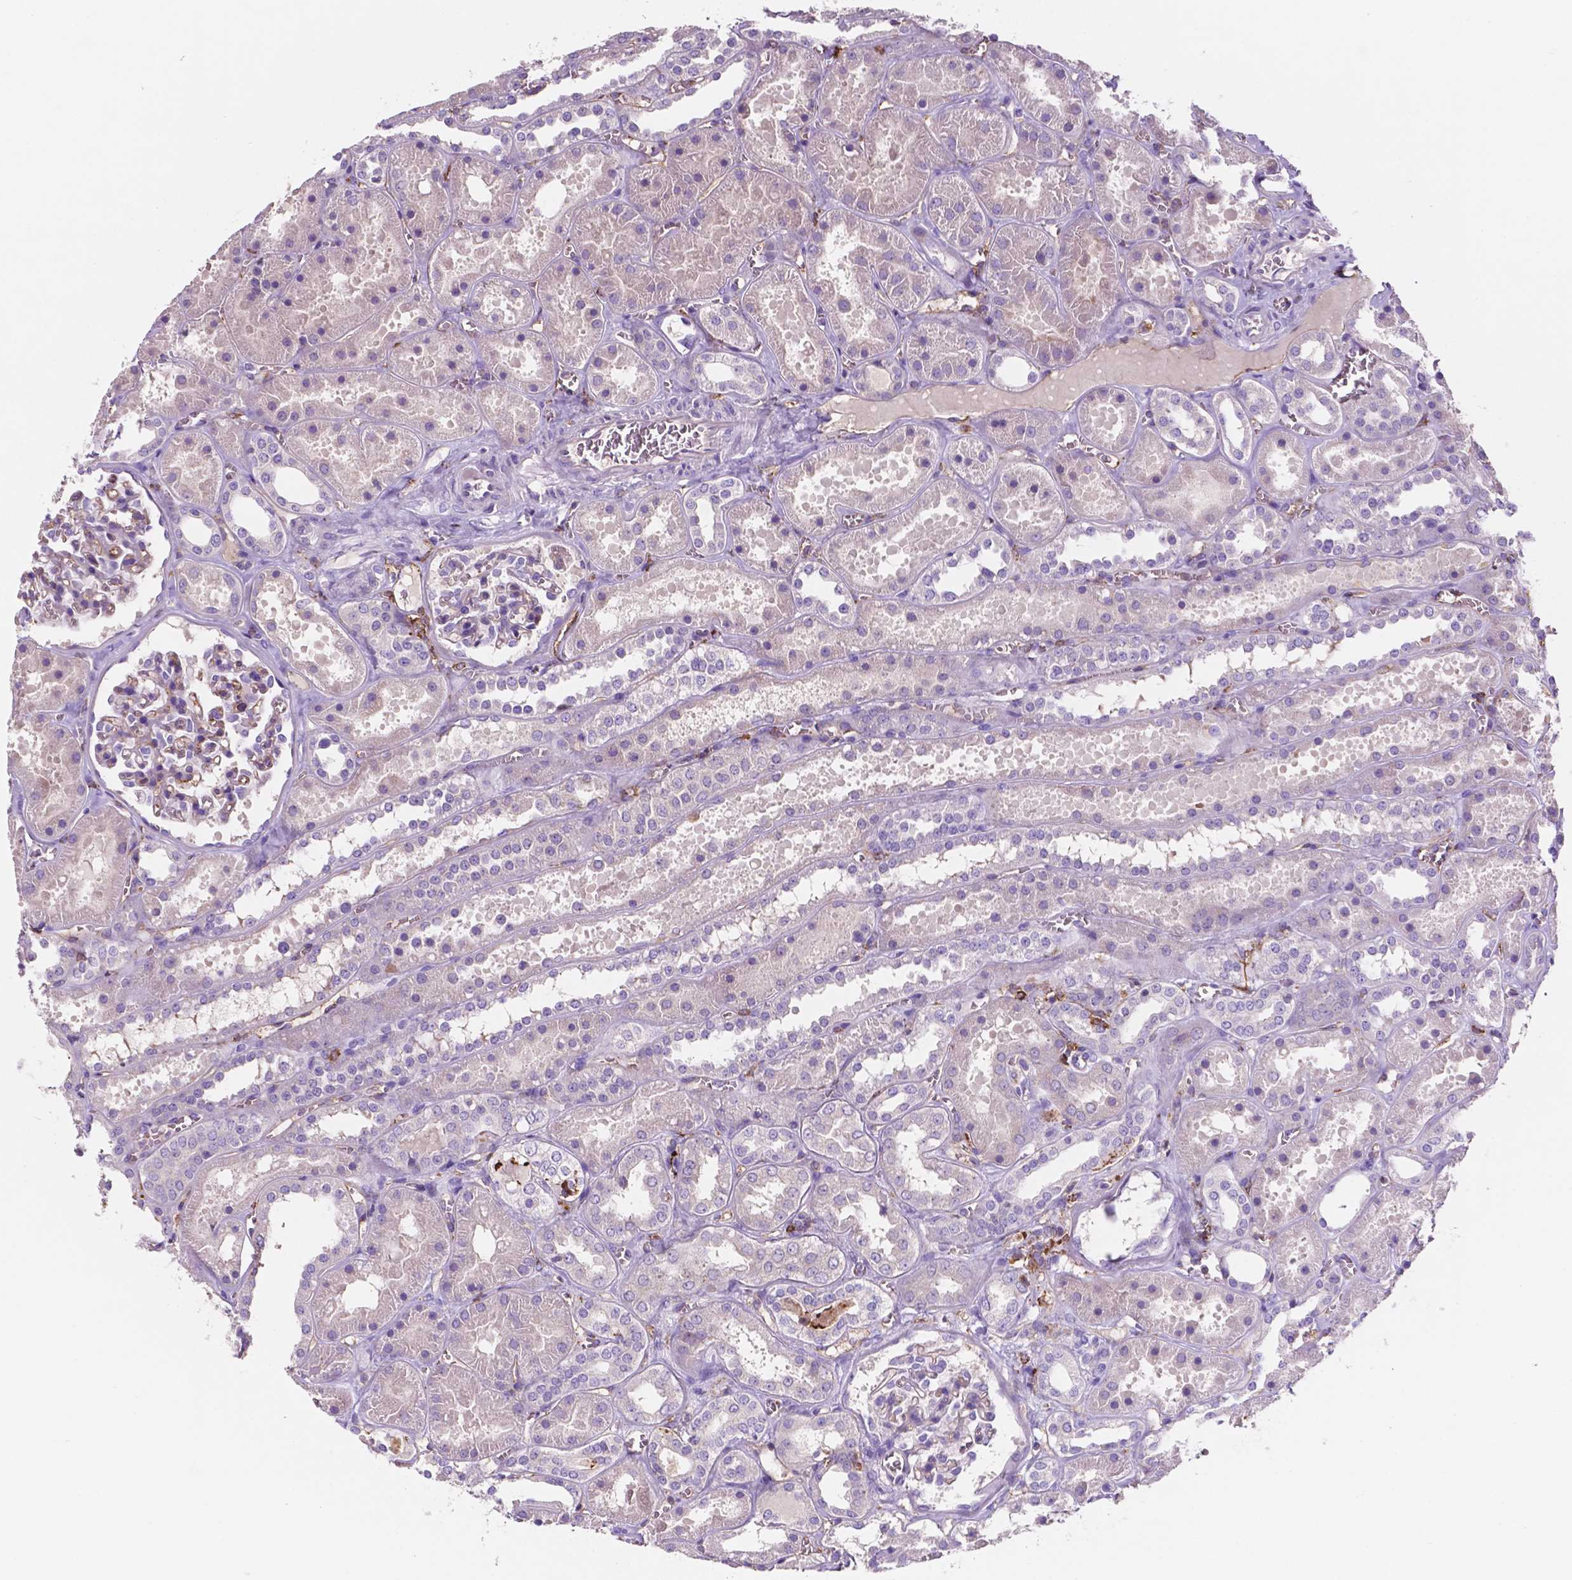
{"staining": {"intensity": "negative", "quantity": "none", "location": "none"}, "tissue": "kidney", "cell_type": "Cells in glomeruli", "image_type": "normal", "snomed": [{"axis": "morphology", "description": "Normal tissue, NOS"}, {"axis": "topography", "description": "Kidney"}], "caption": "Kidney stained for a protein using IHC displays no staining cells in glomeruli.", "gene": "MKRN2OS", "patient": {"sex": "female", "age": 41}}